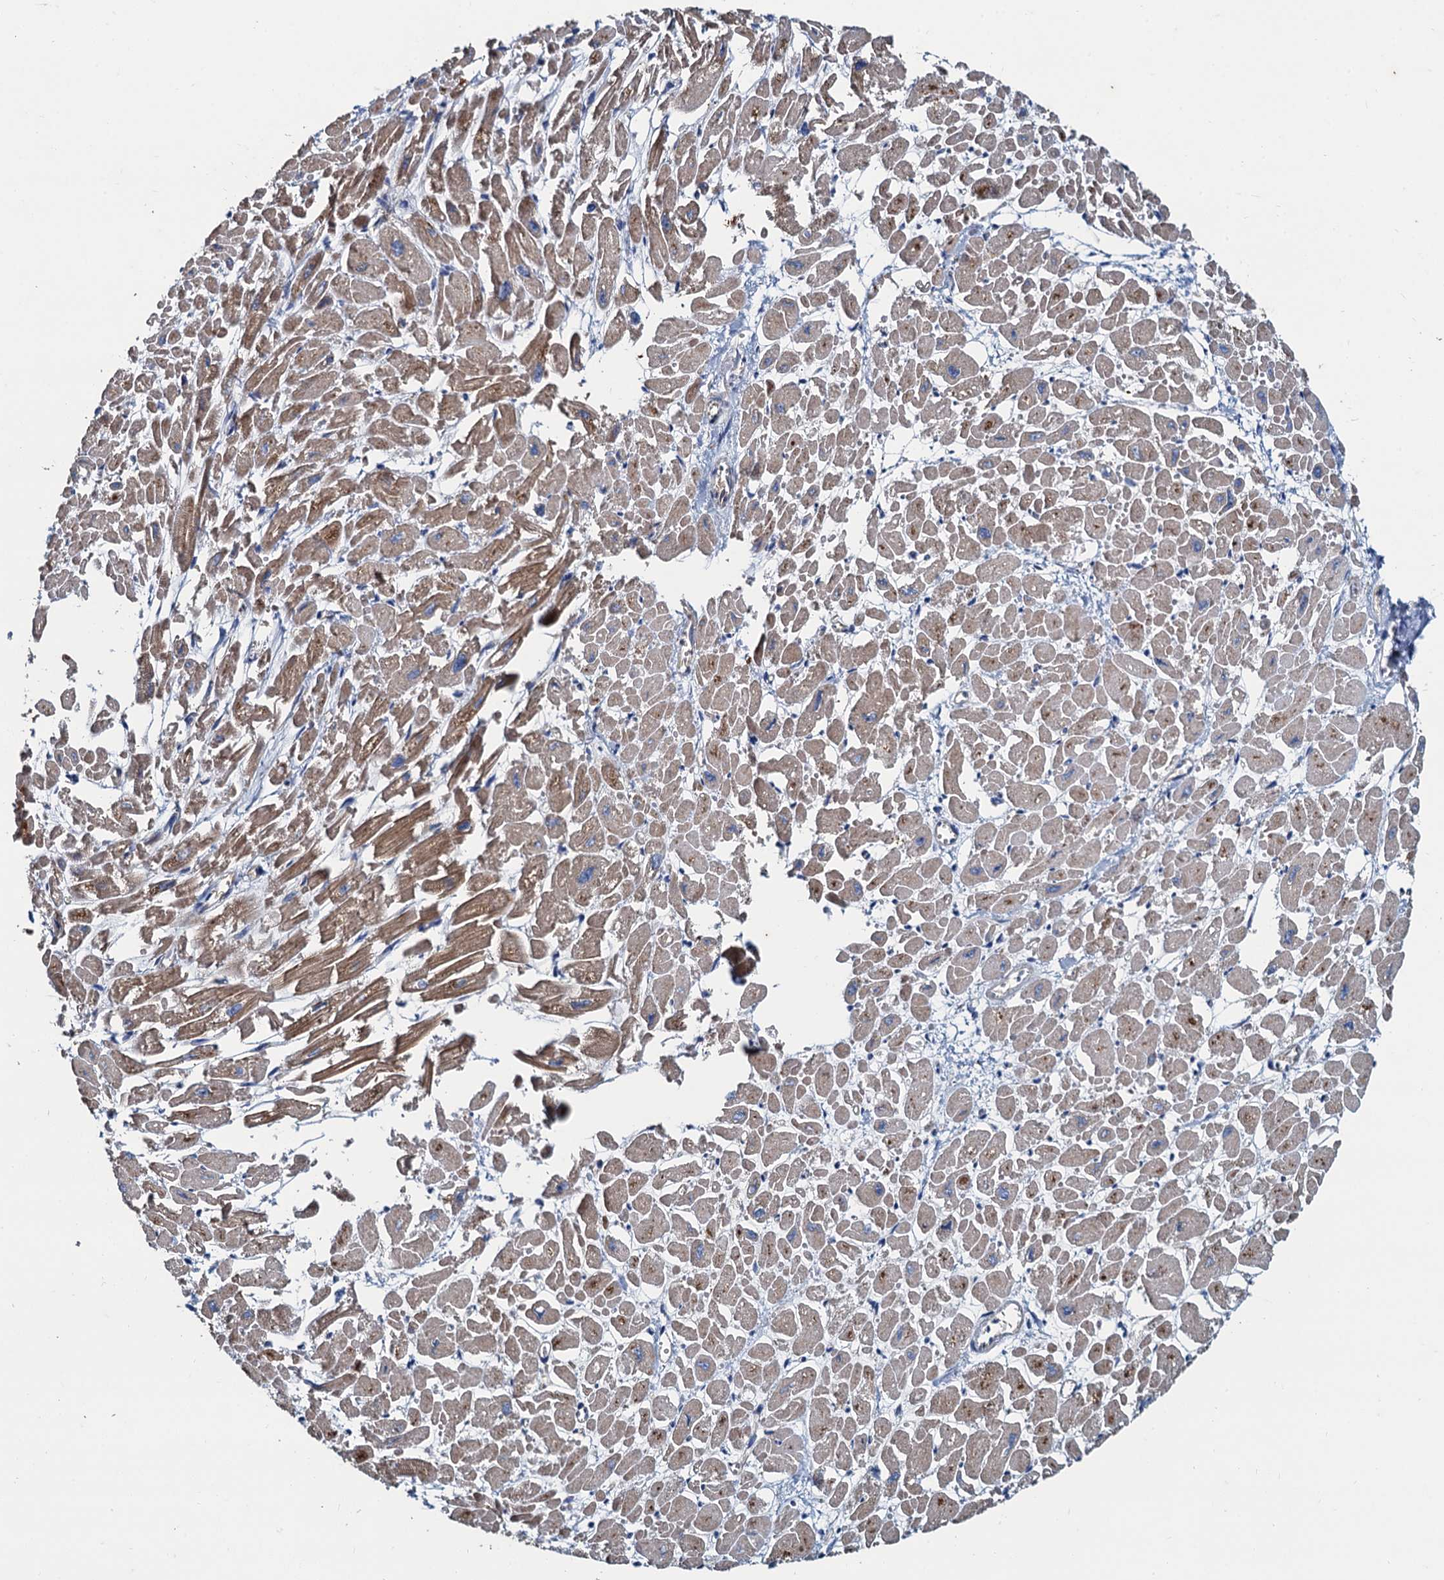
{"staining": {"intensity": "moderate", "quantity": ">75%", "location": "cytoplasmic/membranous"}, "tissue": "heart muscle", "cell_type": "Cardiomyocytes", "image_type": "normal", "snomed": [{"axis": "morphology", "description": "Normal tissue, NOS"}, {"axis": "topography", "description": "Heart"}], "caption": "A micrograph showing moderate cytoplasmic/membranous staining in about >75% of cardiomyocytes in benign heart muscle, as visualized by brown immunohistochemical staining.", "gene": "NGRN", "patient": {"sex": "male", "age": 54}}